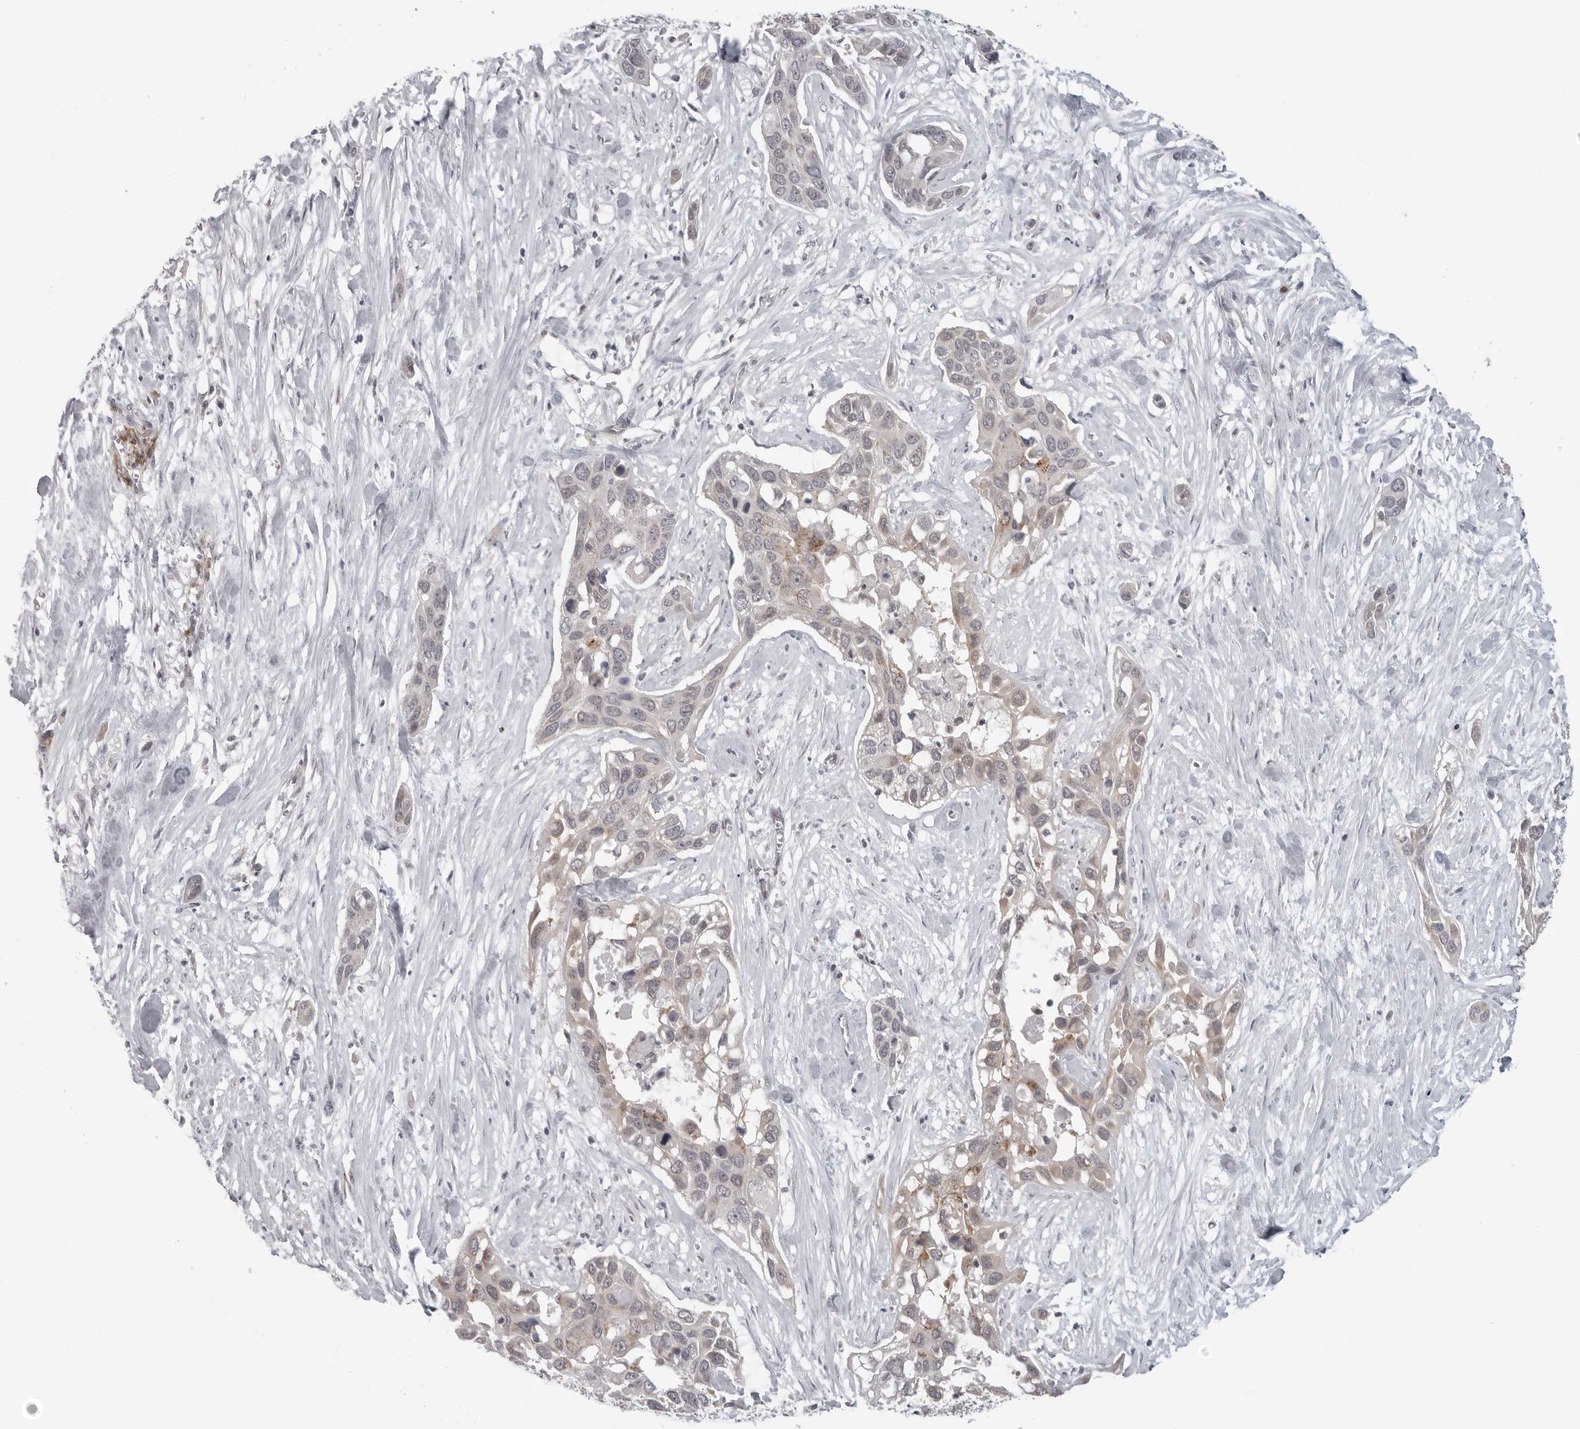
{"staining": {"intensity": "weak", "quantity": "<25%", "location": "cytoplasmic/membranous"}, "tissue": "pancreatic cancer", "cell_type": "Tumor cells", "image_type": "cancer", "snomed": [{"axis": "morphology", "description": "Adenocarcinoma, NOS"}, {"axis": "topography", "description": "Pancreas"}], "caption": "Image shows no protein expression in tumor cells of pancreatic cancer (adenocarcinoma) tissue. (IHC, brightfield microscopy, high magnification).", "gene": "TUT4", "patient": {"sex": "female", "age": 60}}